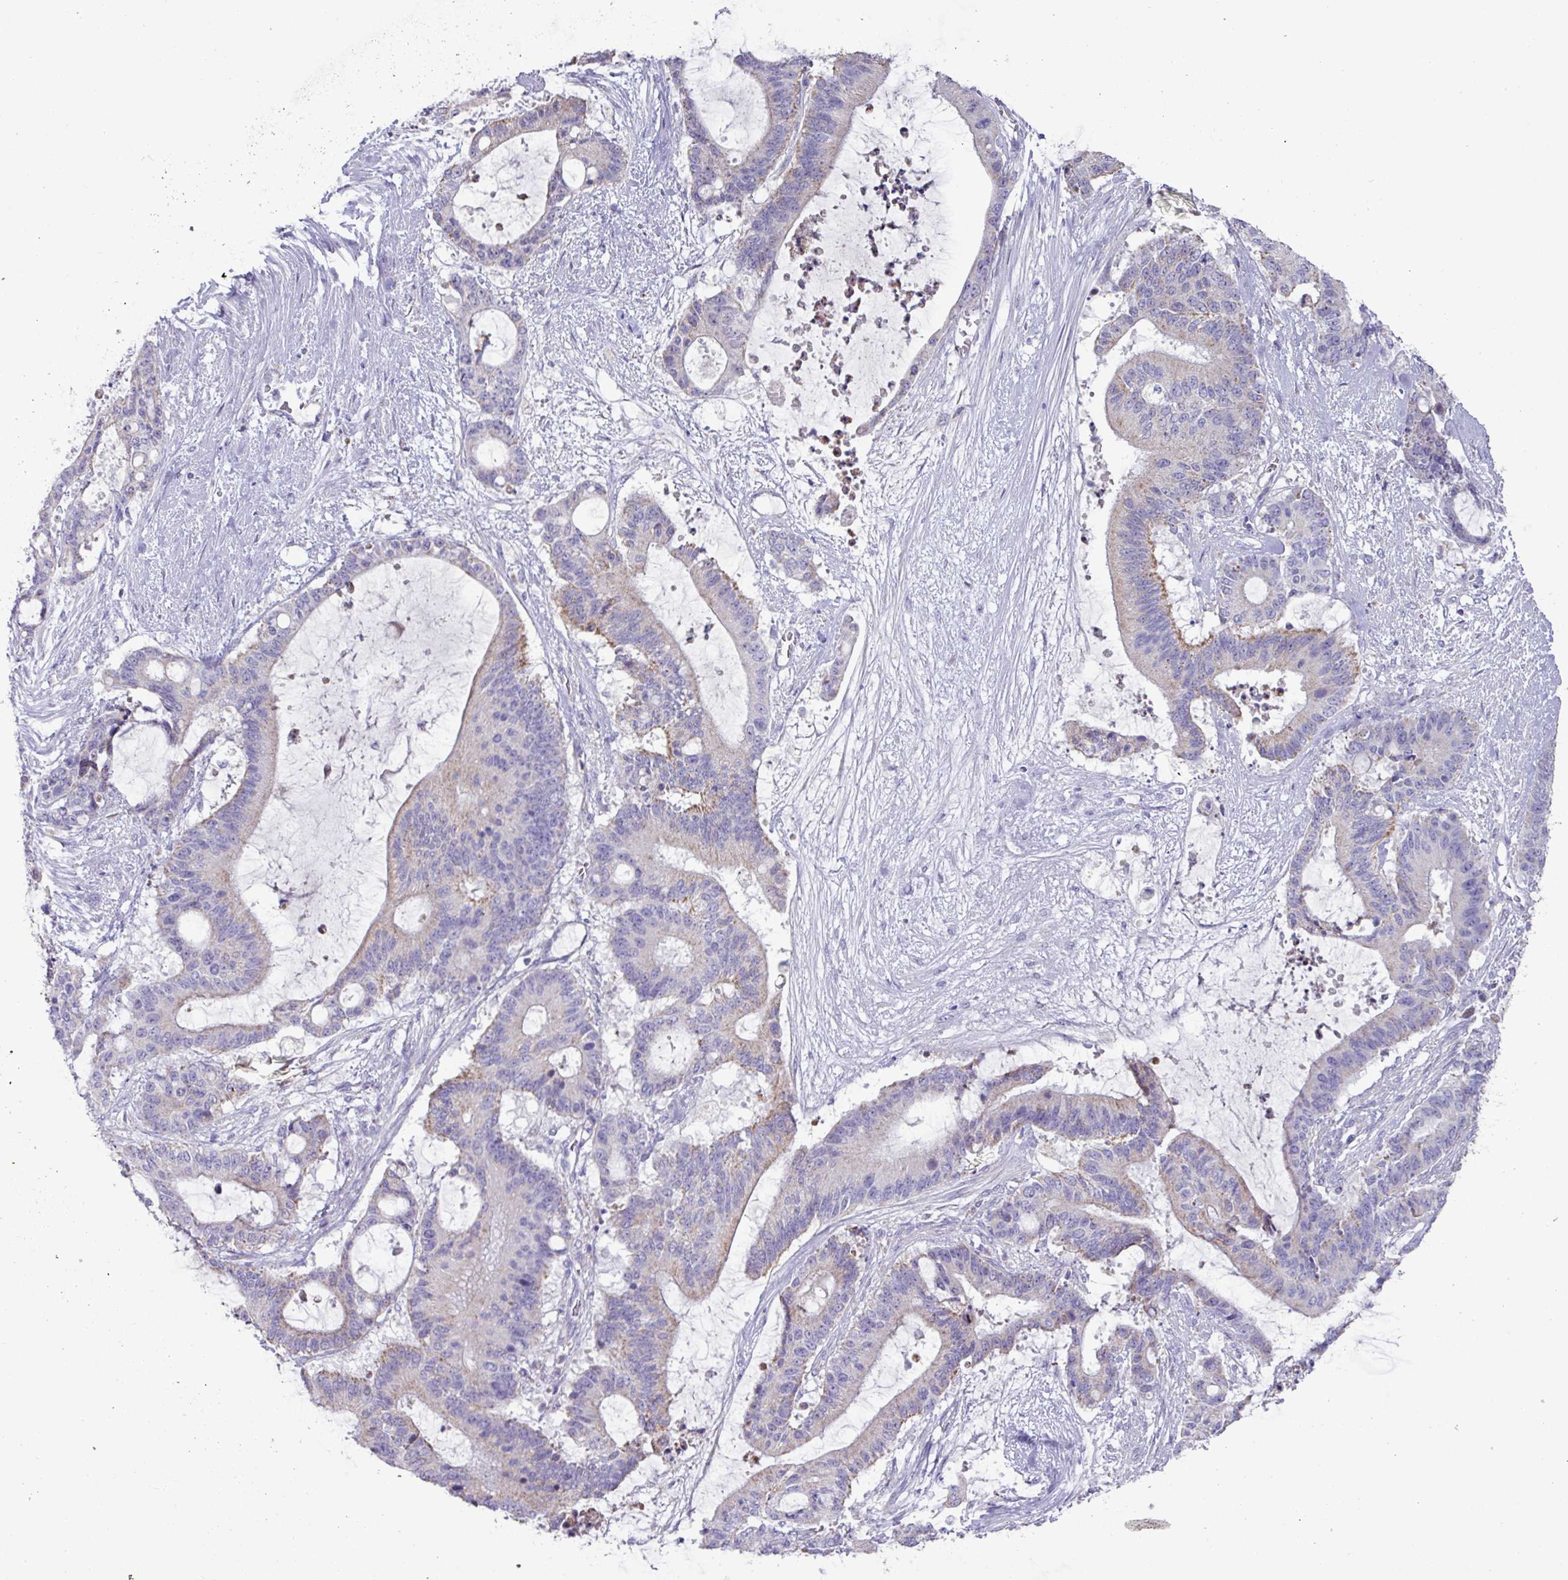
{"staining": {"intensity": "weak", "quantity": "<25%", "location": "cytoplasmic/membranous"}, "tissue": "liver cancer", "cell_type": "Tumor cells", "image_type": "cancer", "snomed": [{"axis": "morphology", "description": "Normal tissue, NOS"}, {"axis": "morphology", "description": "Cholangiocarcinoma"}, {"axis": "topography", "description": "Liver"}, {"axis": "topography", "description": "Peripheral nerve tissue"}], "caption": "DAB immunohistochemical staining of human liver cancer displays no significant staining in tumor cells.", "gene": "MT-ND4", "patient": {"sex": "female", "age": 73}}